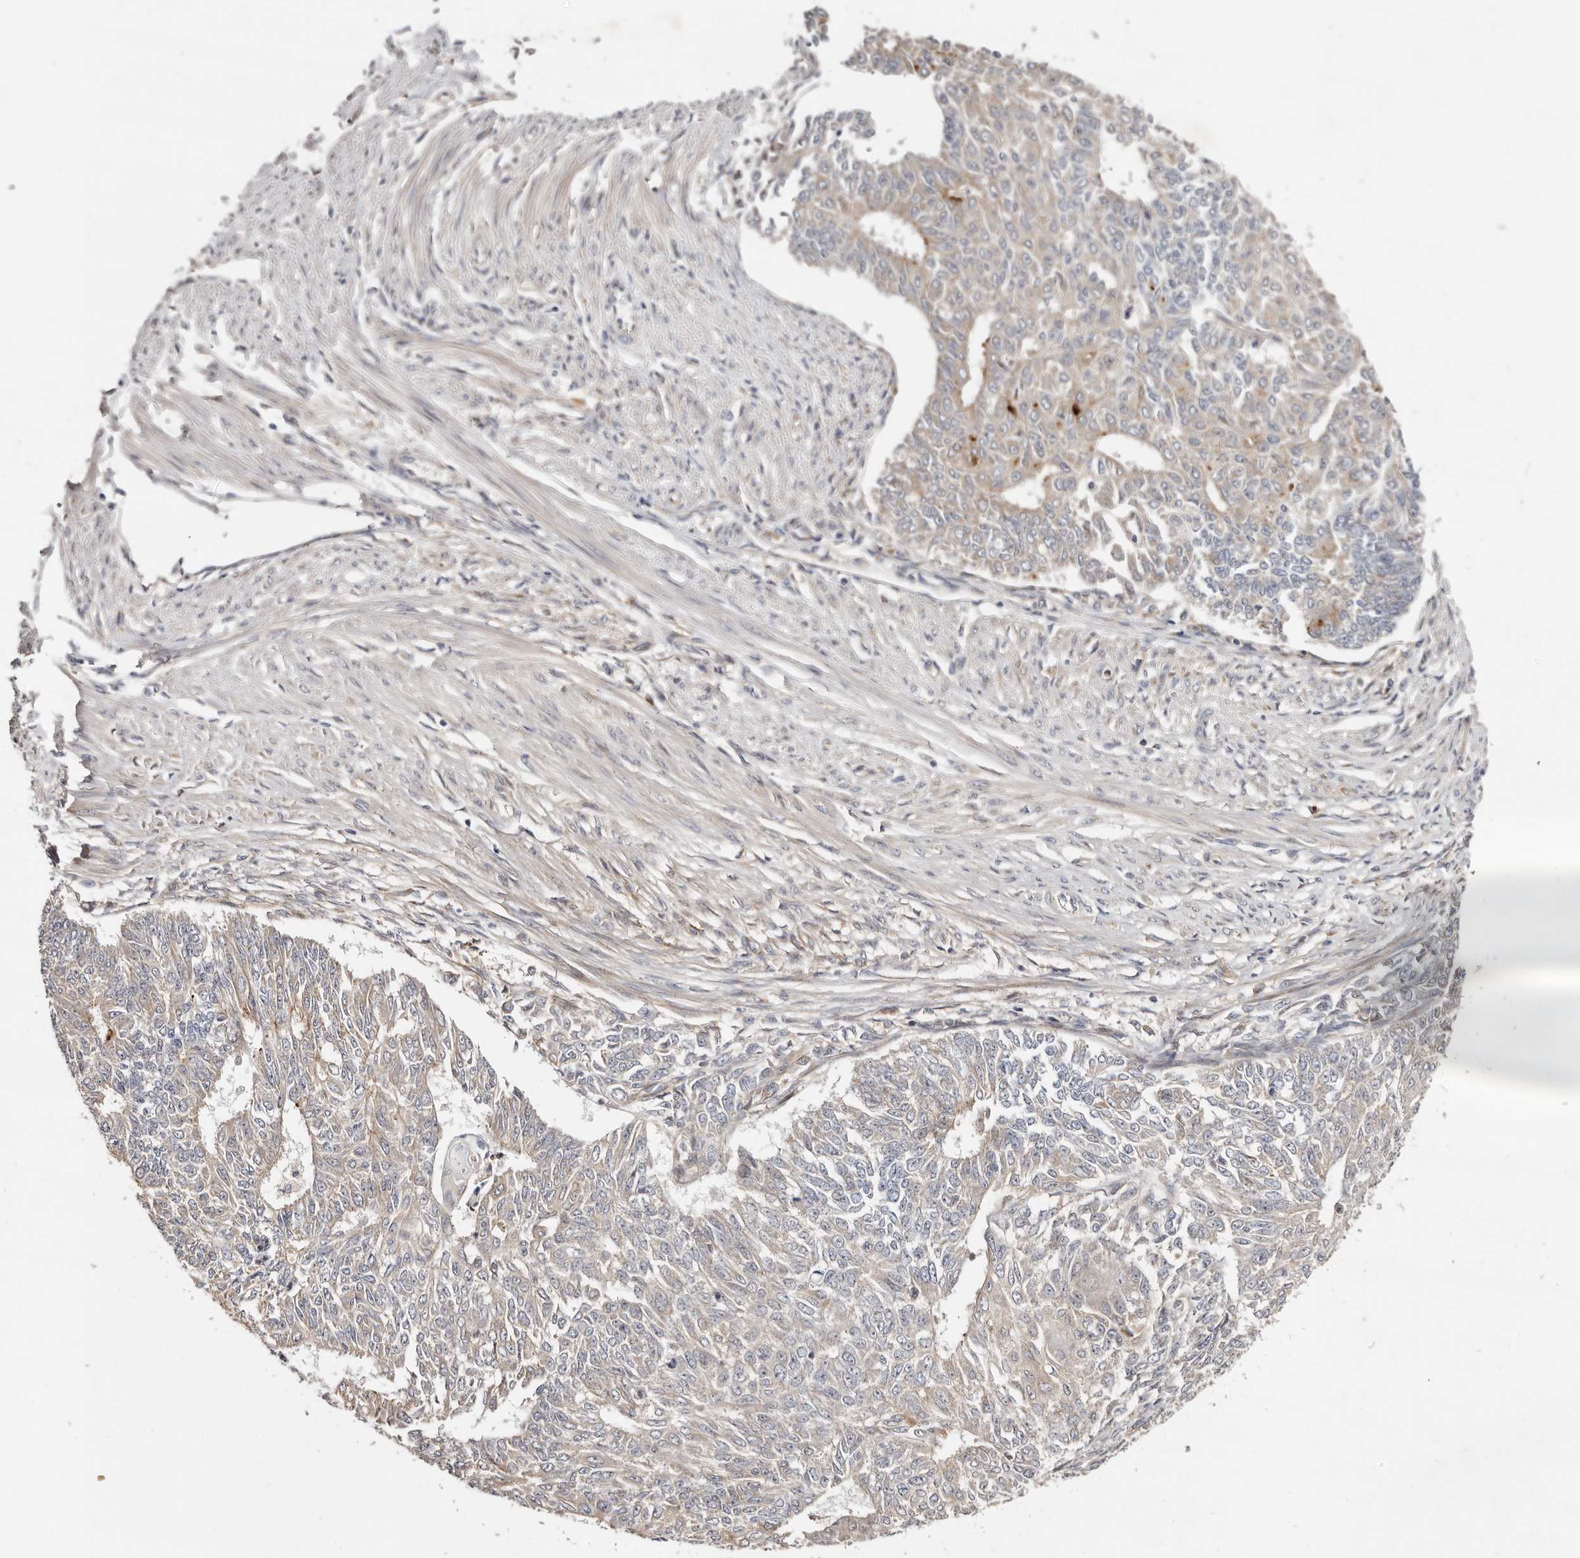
{"staining": {"intensity": "weak", "quantity": "<25%", "location": "cytoplasmic/membranous"}, "tissue": "endometrial cancer", "cell_type": "Tumor cells", "image_type": "cancer", "snomed": [{"axis": "morphology", "description": "Adenocarcinoma, NOS"}, {"axis": "topography", "description": "Endometrium"}], "caption": "DAB immunohistochemical staining of human adenocarcinoma (endometrial) displays no significant staining in tumor cells. The staining is performed using DAB (3,3'-diaminobenzidine) brown chromogen with nuclei counter-stained in using hematoxylin.", "gene": "DACT2", "patient": {"sex": "female", "age": 32}}